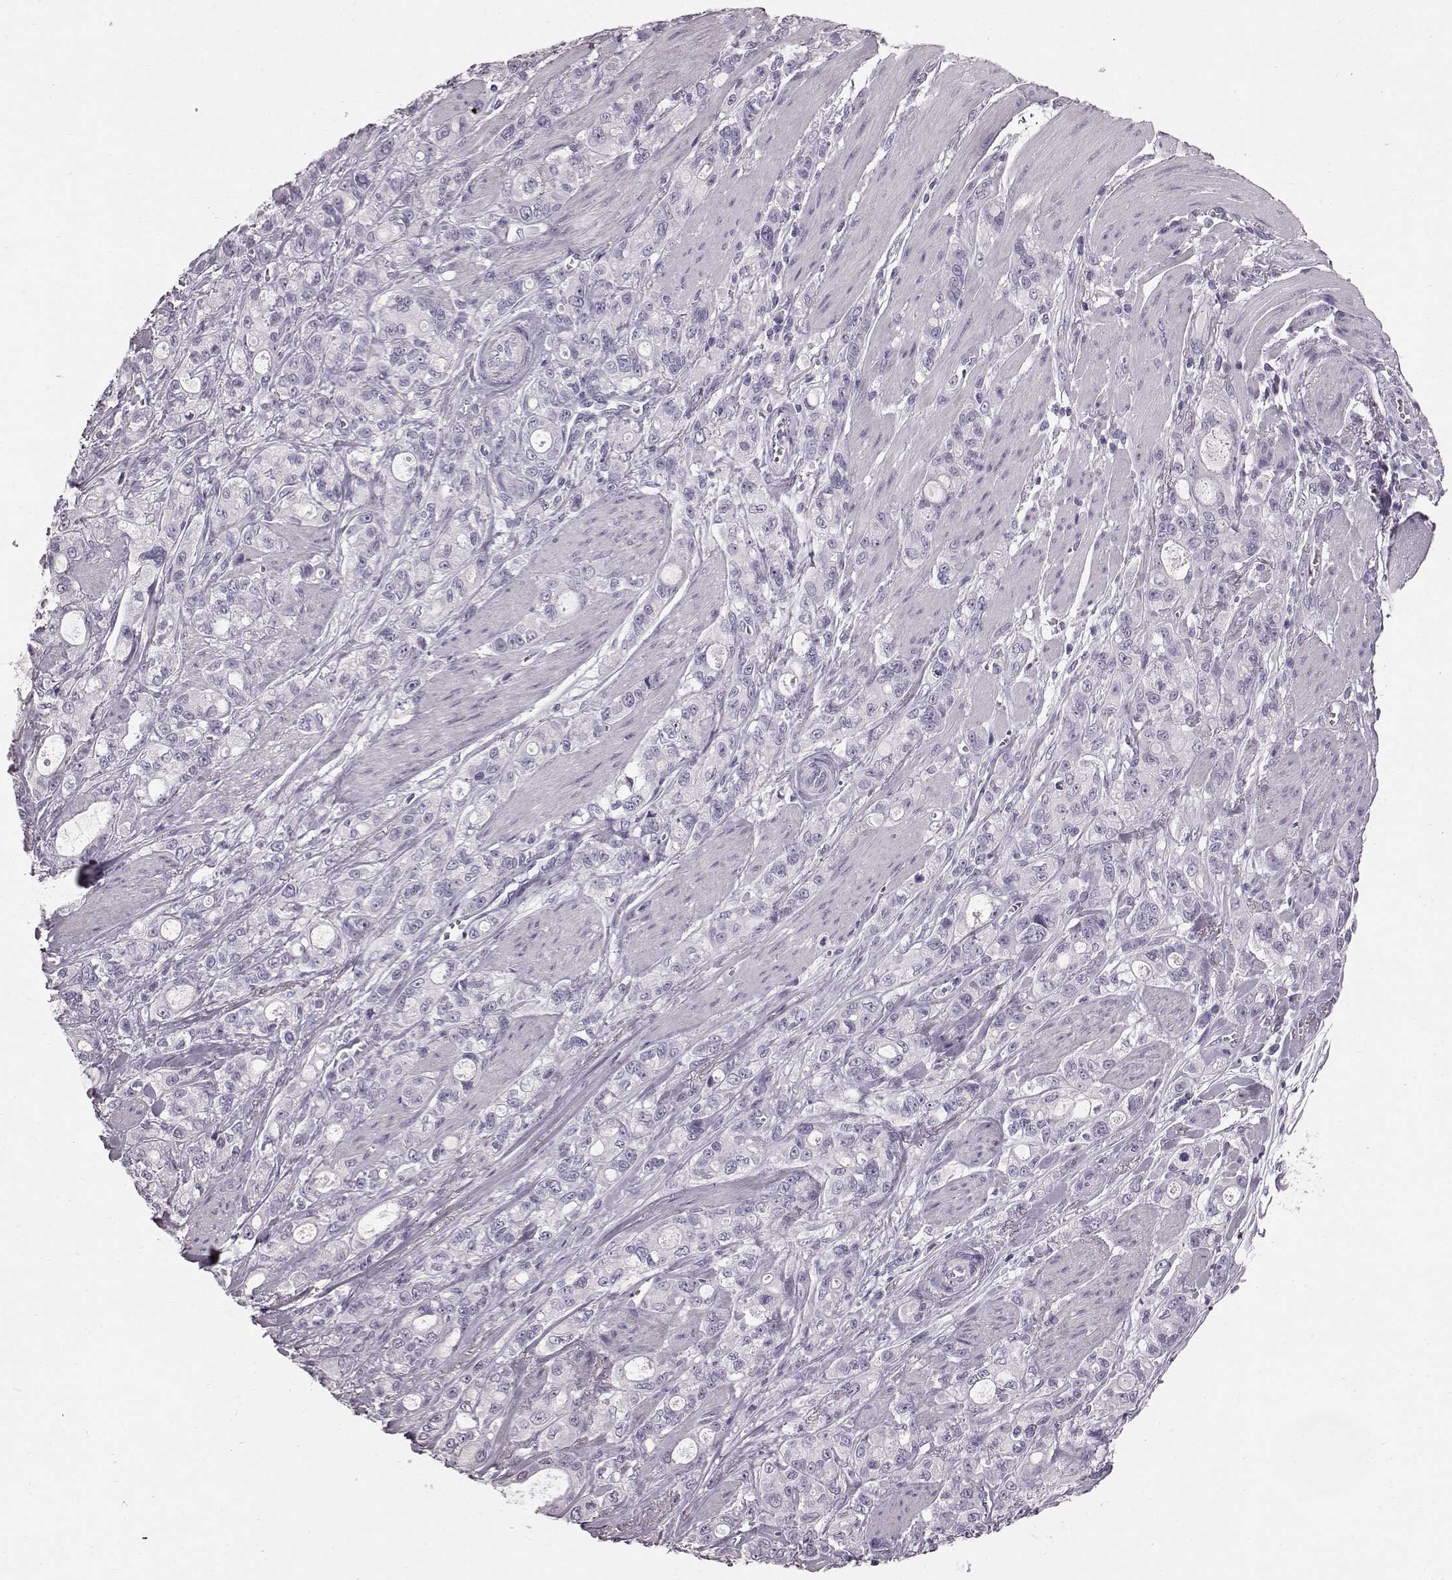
{"staining": {"intensity": "negative", "quantity": "none", "location": "none"}, "tissue": "stomach cancer", "cell_type": "Tumor cells", "image_type": "cancer", "snomed": [{"axis": "morphology", "description": "Adenocarcinoma, NOS"}, {"axis": "topography", "description": "Stomach"}], "caption": "Immunohistochemistry of adenocarcinoma (stomach) exhibits no staining in tumor cells.", "gene": "TCHHL1", "patient": {"sex": "male", "age": 63}}